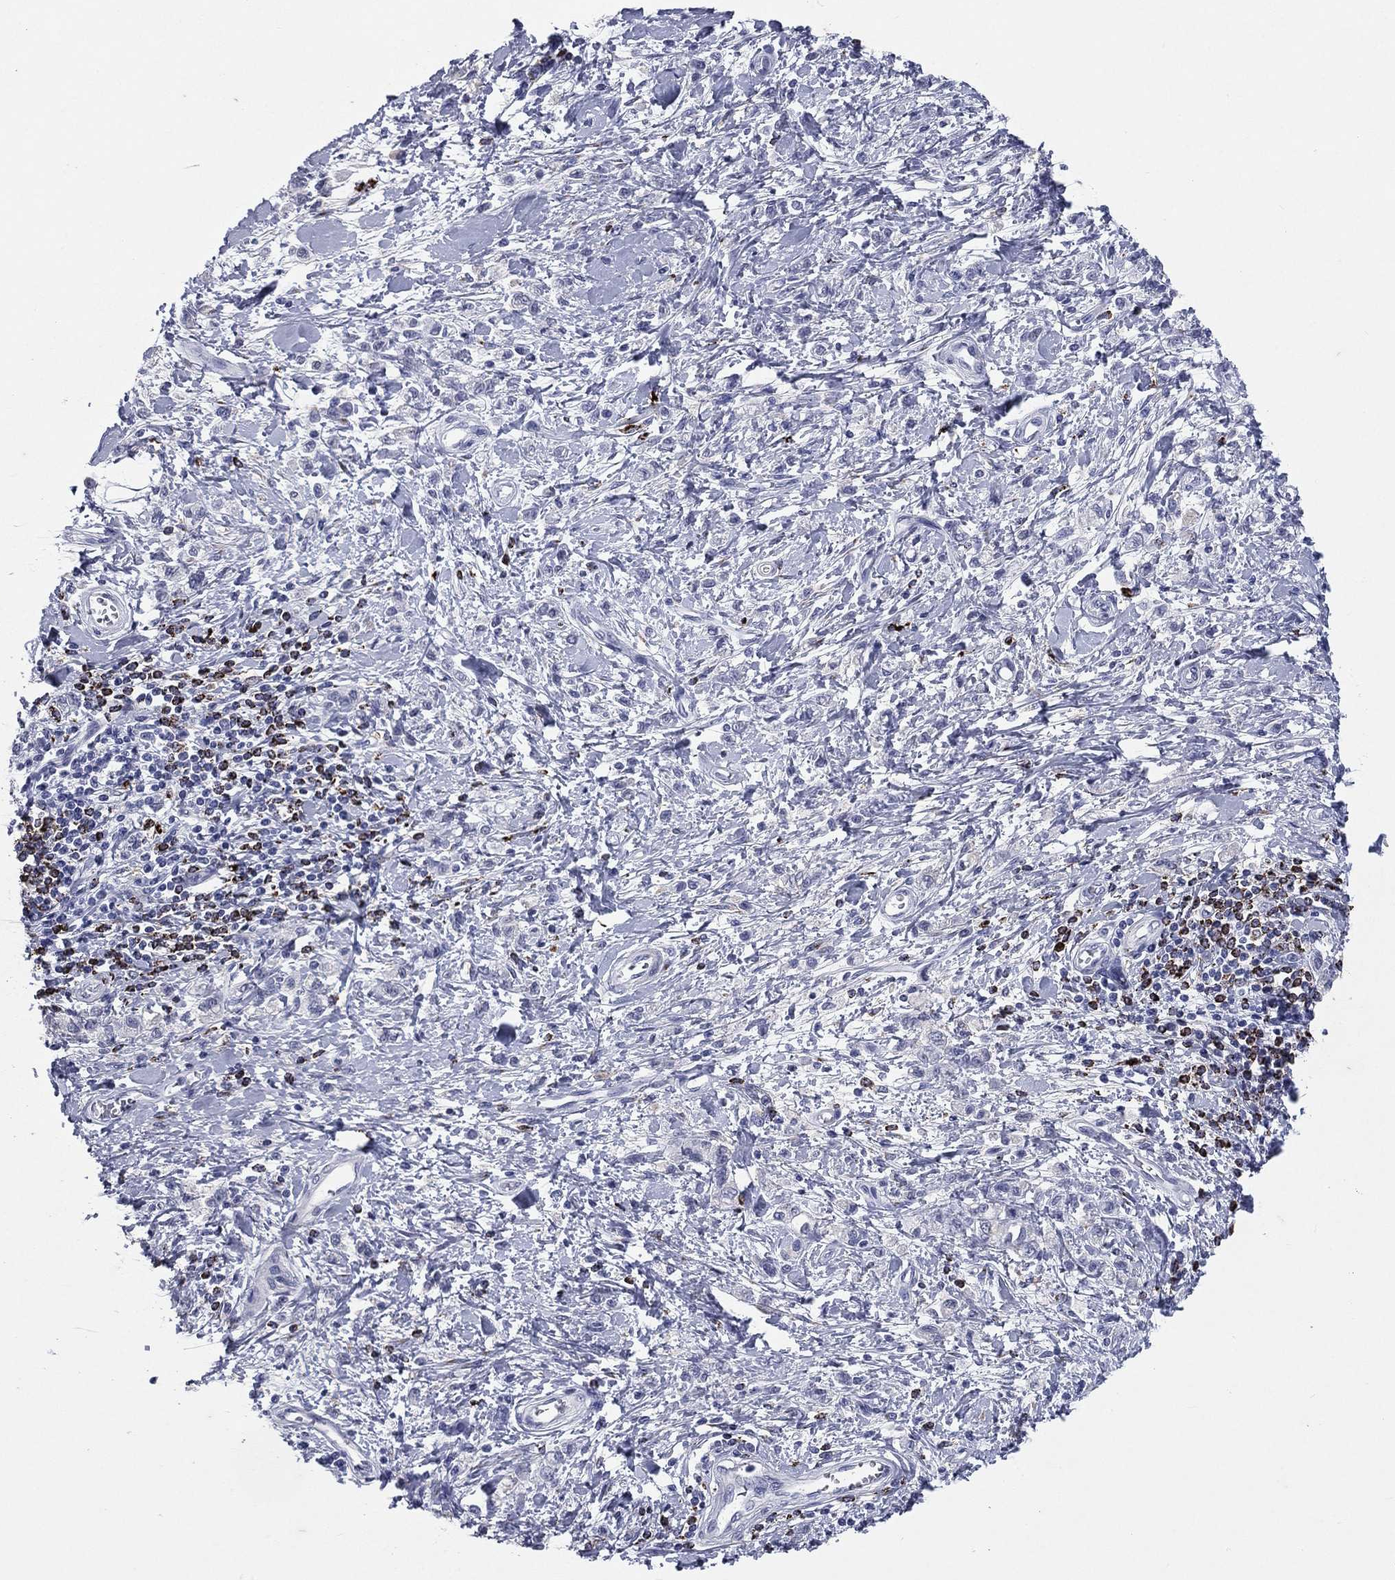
{"staining": {"intensity": "negative", "quantity": "none", "location": "none"}, "tissue": "stomach cancer", "cell_type": "Tumor cells", "image_type": "cancer", "snomed": [{"axis": "morphology", "description": "Adenocarcinoma, NOS"}, {"axis": "topography", "description": "Stomach"}], "caption": "Immunohistochemical staining of human stomach cancer (adenocarcinoma) shows no significant expression in tumor cells.", "gene": "HLA-DOA", "patient": {"sex": "male", "age": 77}}